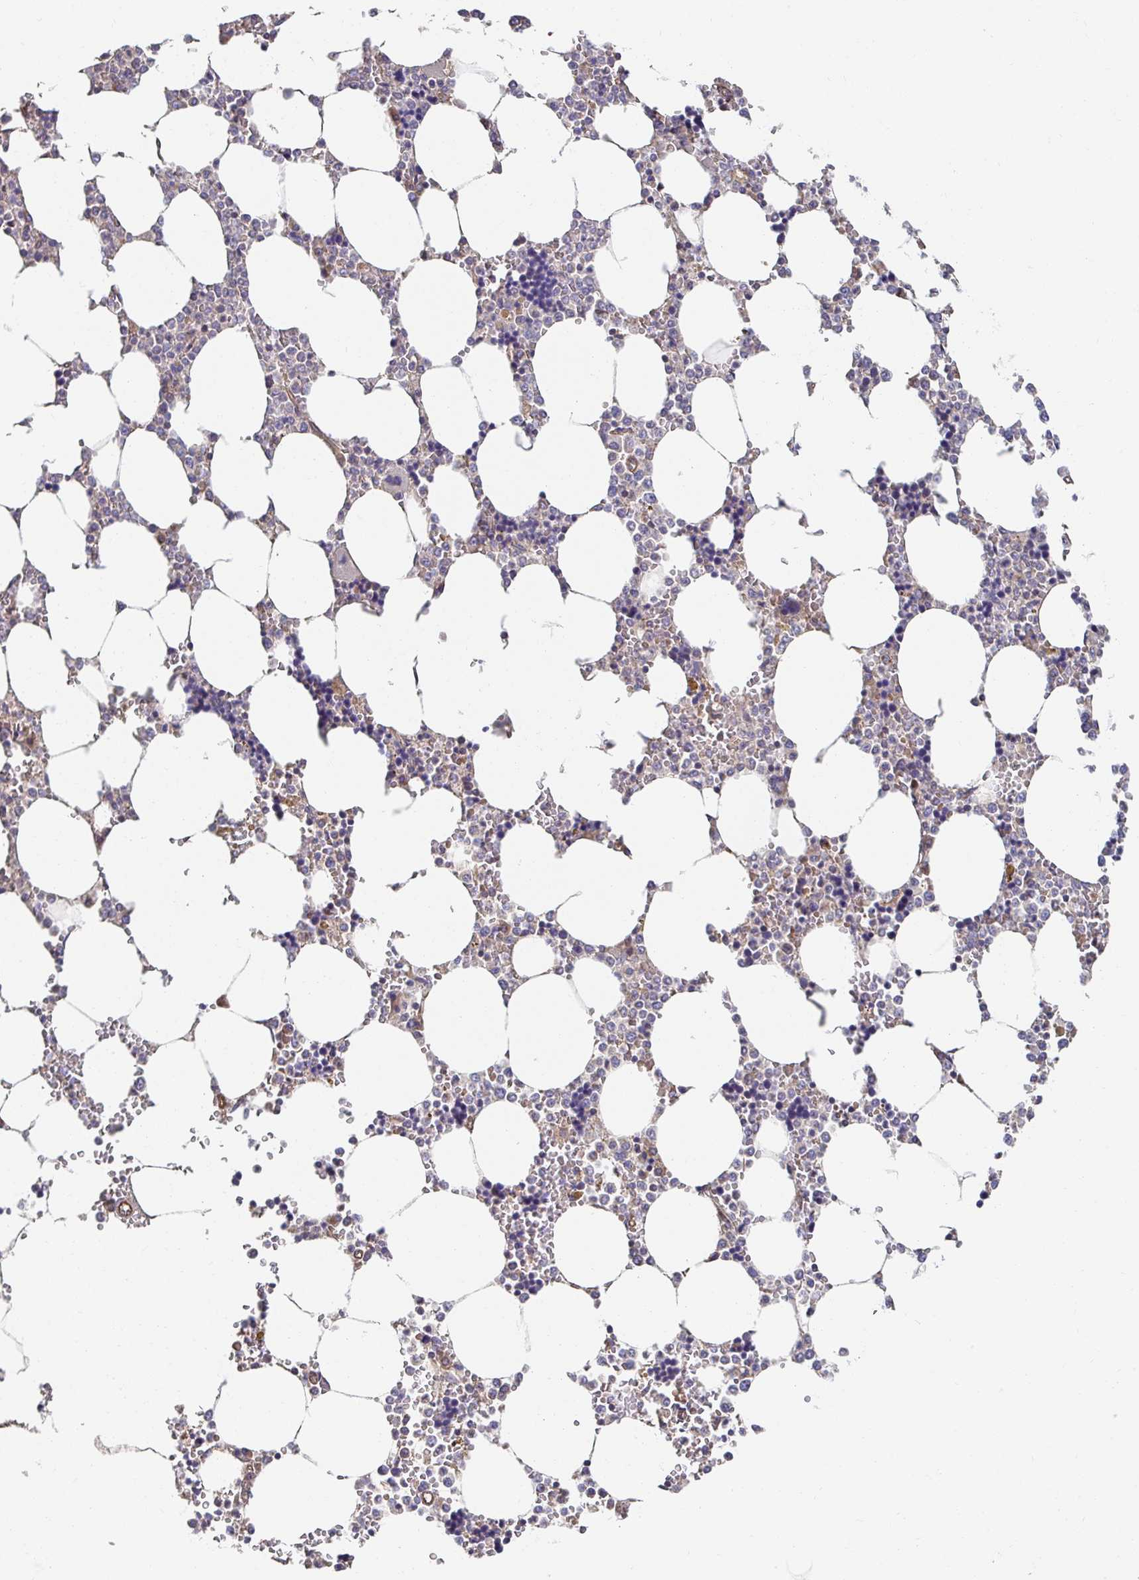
{"staining": {"intensity": "moderate", "quantity": "<25%", "location": "cytoplasmic/membranous"}, "tissue": "bone marrow", "cell_type": "Hematopoietic cells", "image_type": "normal", "snomed": [{"axis": "morphology", "description": "Normal tissue, NOS"}, {"axis": "topography", "description": "Bone marrow"}], "caption": "DAB (3,3'-diaminobenzidine) immunohistochemical staining of benign human bone marrow exhibits moderate cytoplasmic/membranous protein positivity in approximately <25% of hematopoietic cells.", "gene": "APBB1", "patient": {"sex": "male", "age": 64}}